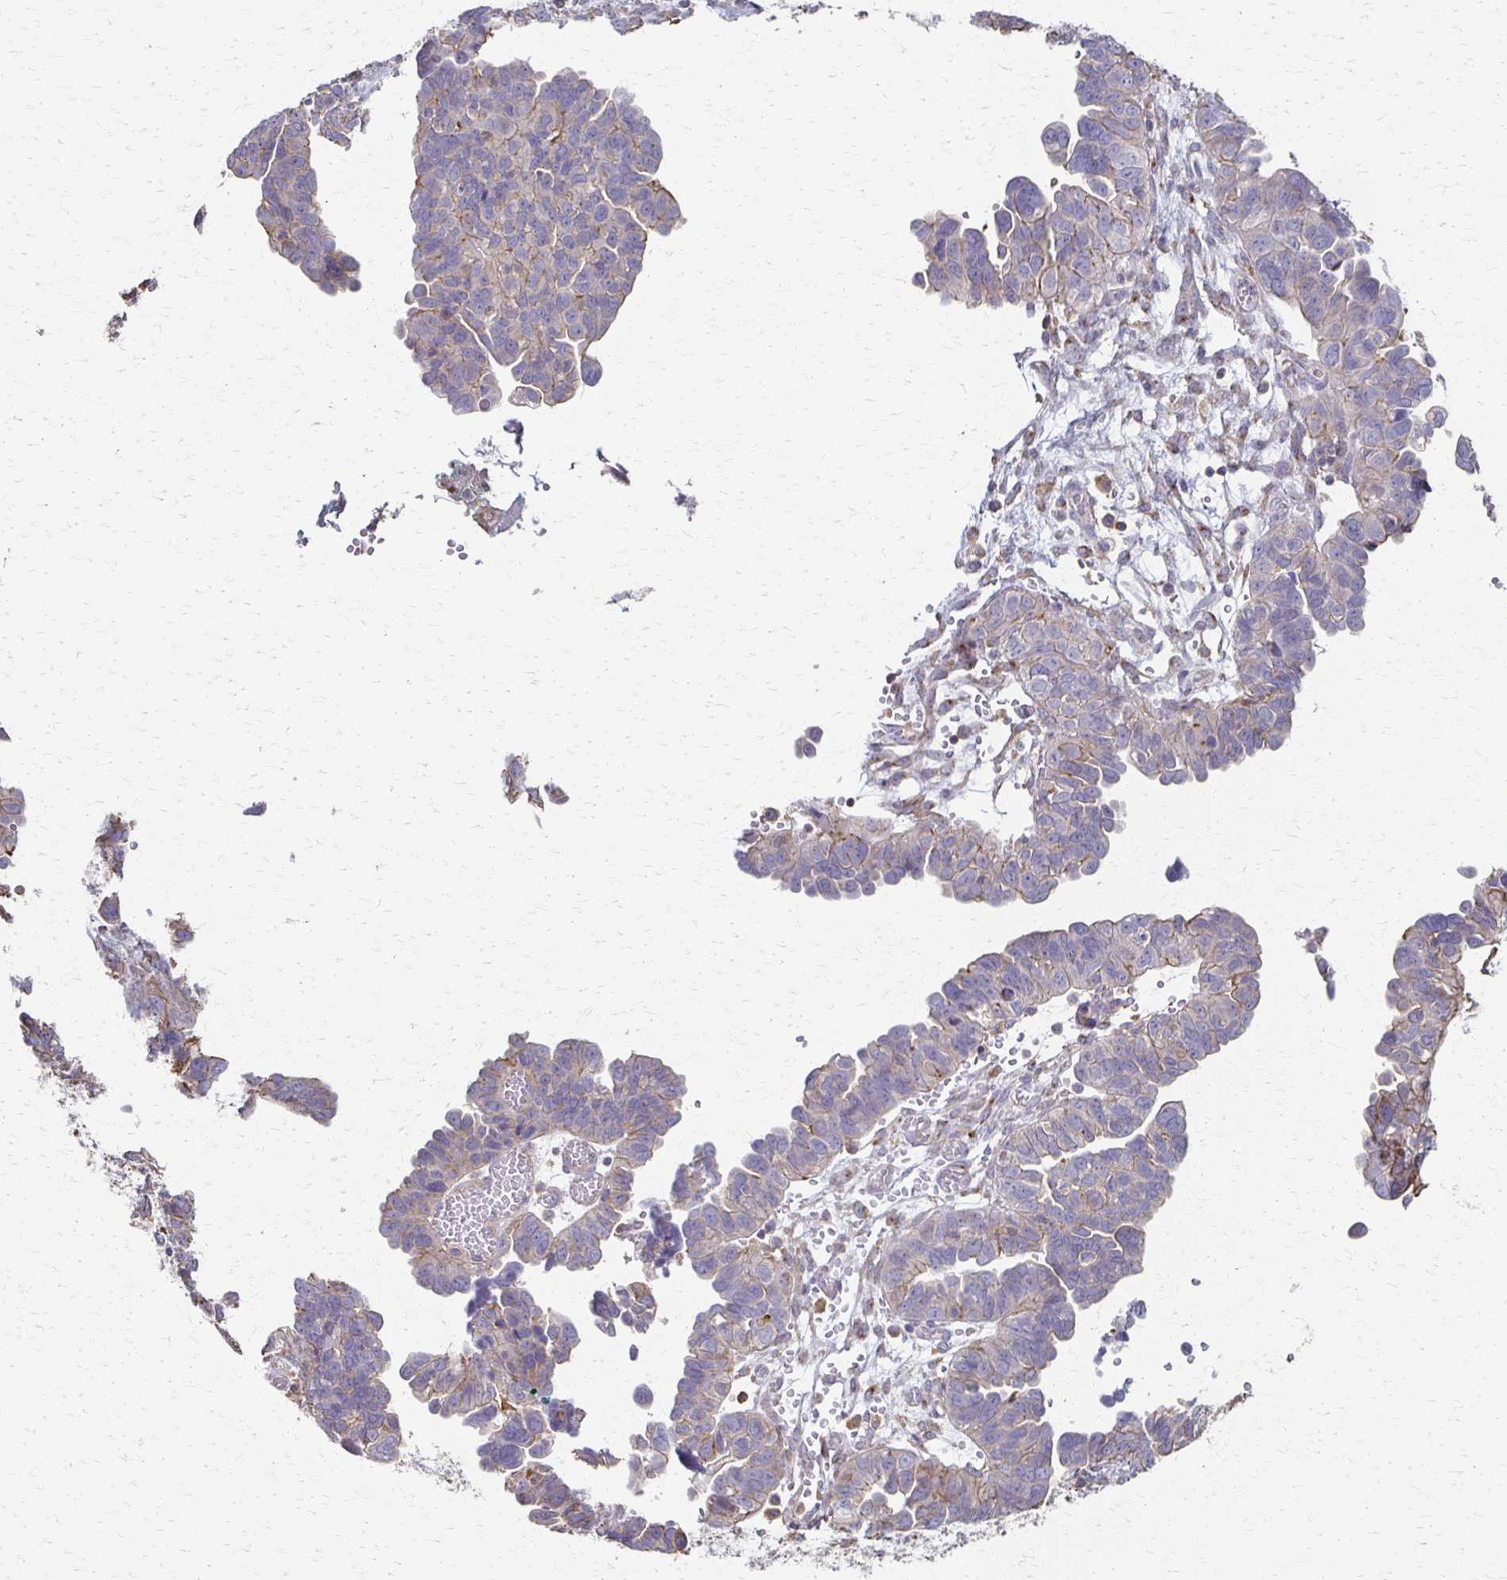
{"staining": {"intensity": "weak", "quantity": "<25%", "location": "cytoplasmic/membranous"}, "tissue": "ovarian cancer", "cell_type": "Tumor cells", "image_type": "cancer", "snomed": [{"axis": "morphology", "description": "Cystadenocarcinoma, serous, NOS"}, {"axis": "topography", "description": "Ovary"}], "caption": "Immunohistochemical staining of human serous cystadenocarcinoma (ovarian) demonstrates no significant positivity in tumor cells.", "gene": "C1QTNF7", "patient": {"sex": "female", "age": 64}}